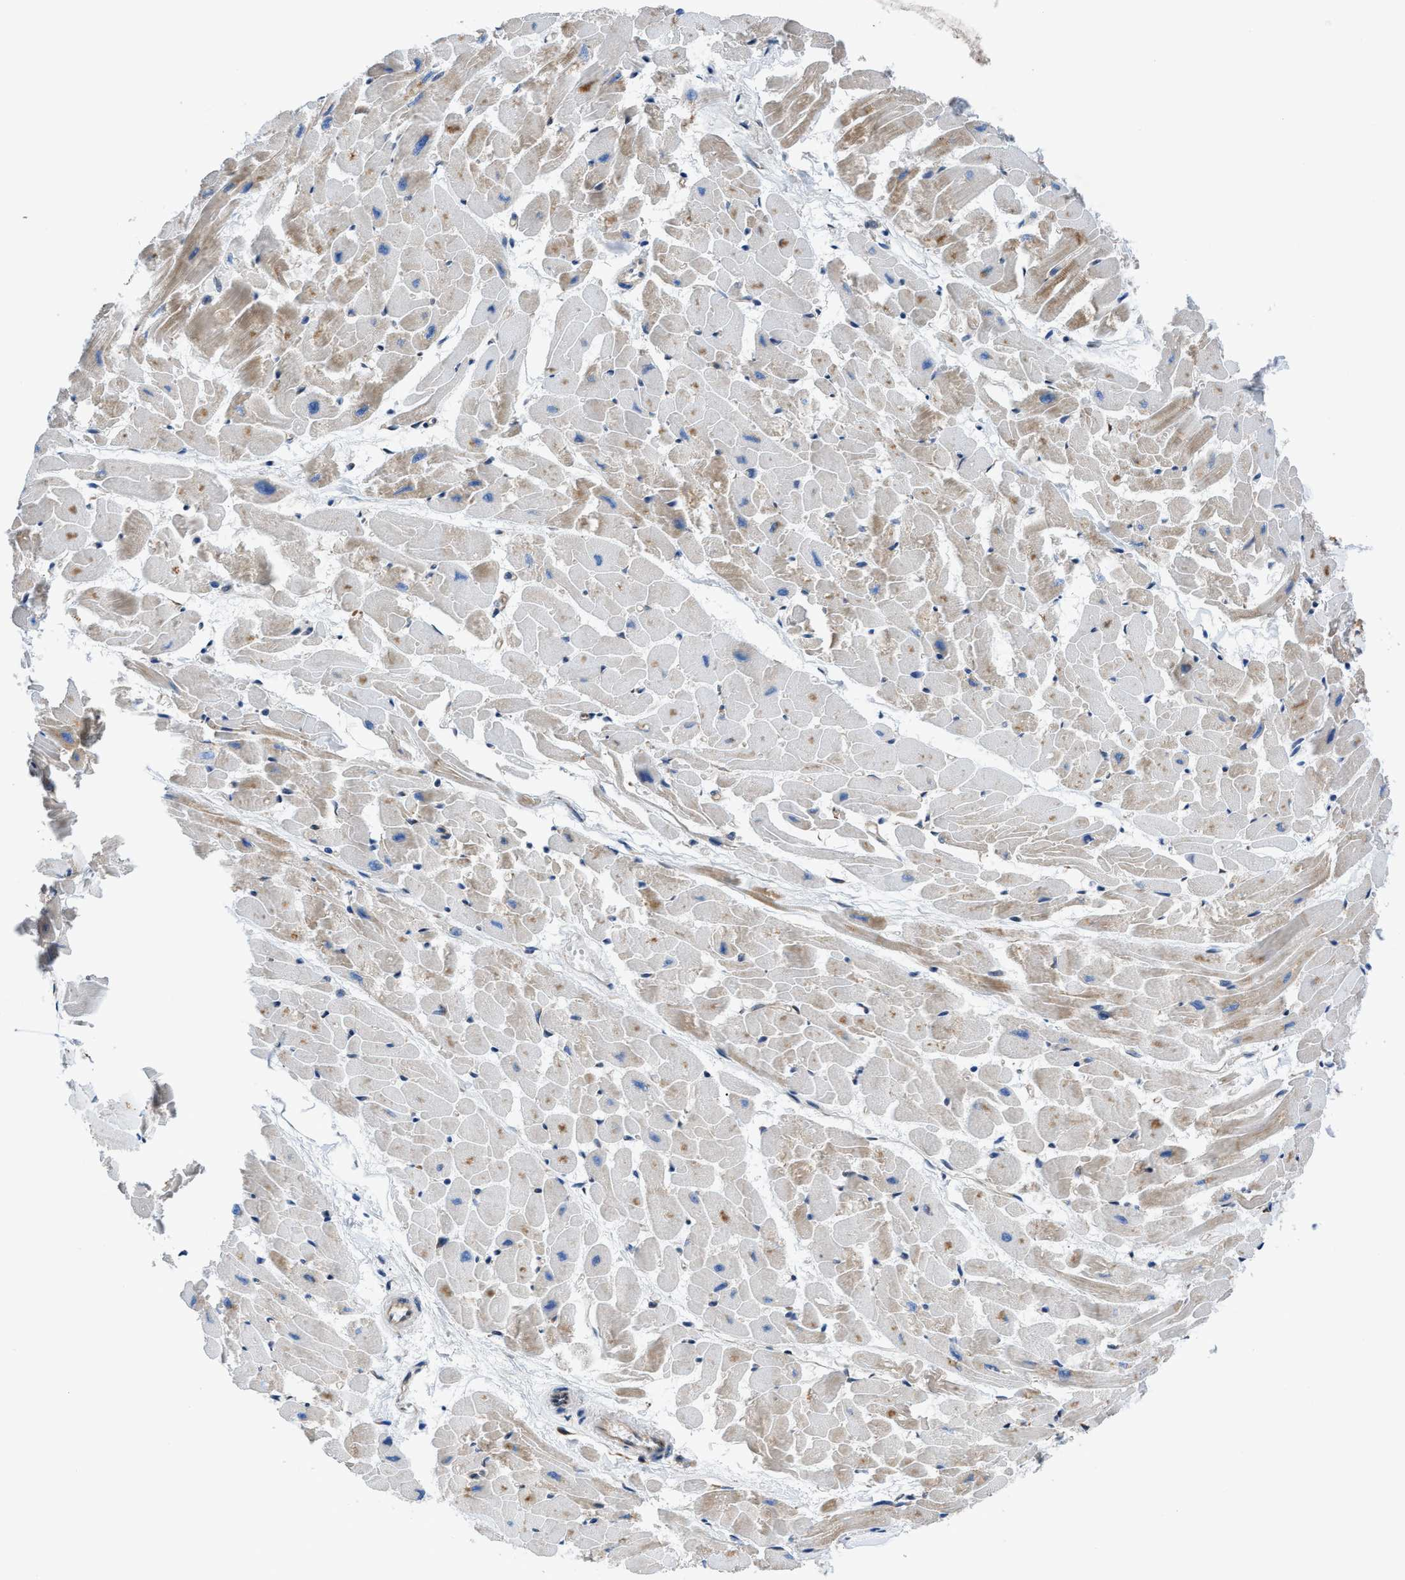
{"staining": {"intensity": "moderate", "quantity": "25%-75%", "location": "cytoplasmic/membranous"}, "tissue": "heart muscle", "cell_type": "Cardiomyocytes", "image_type": "normal", "snomed": [{"axis": "morphology", "description": "Normal tissue, NOS"}, {"axis": "topography", "description": "Heart"}], "caption": "Approximately 25%-75% of cardiomyocytes in benign heart muscle demonstrate moderate cytoplasmic/membranous protein staining as visualized by brown immunohistochemical staining.", "gene": "DMAC1", "patient": {"sex": "female", "age": 19}}